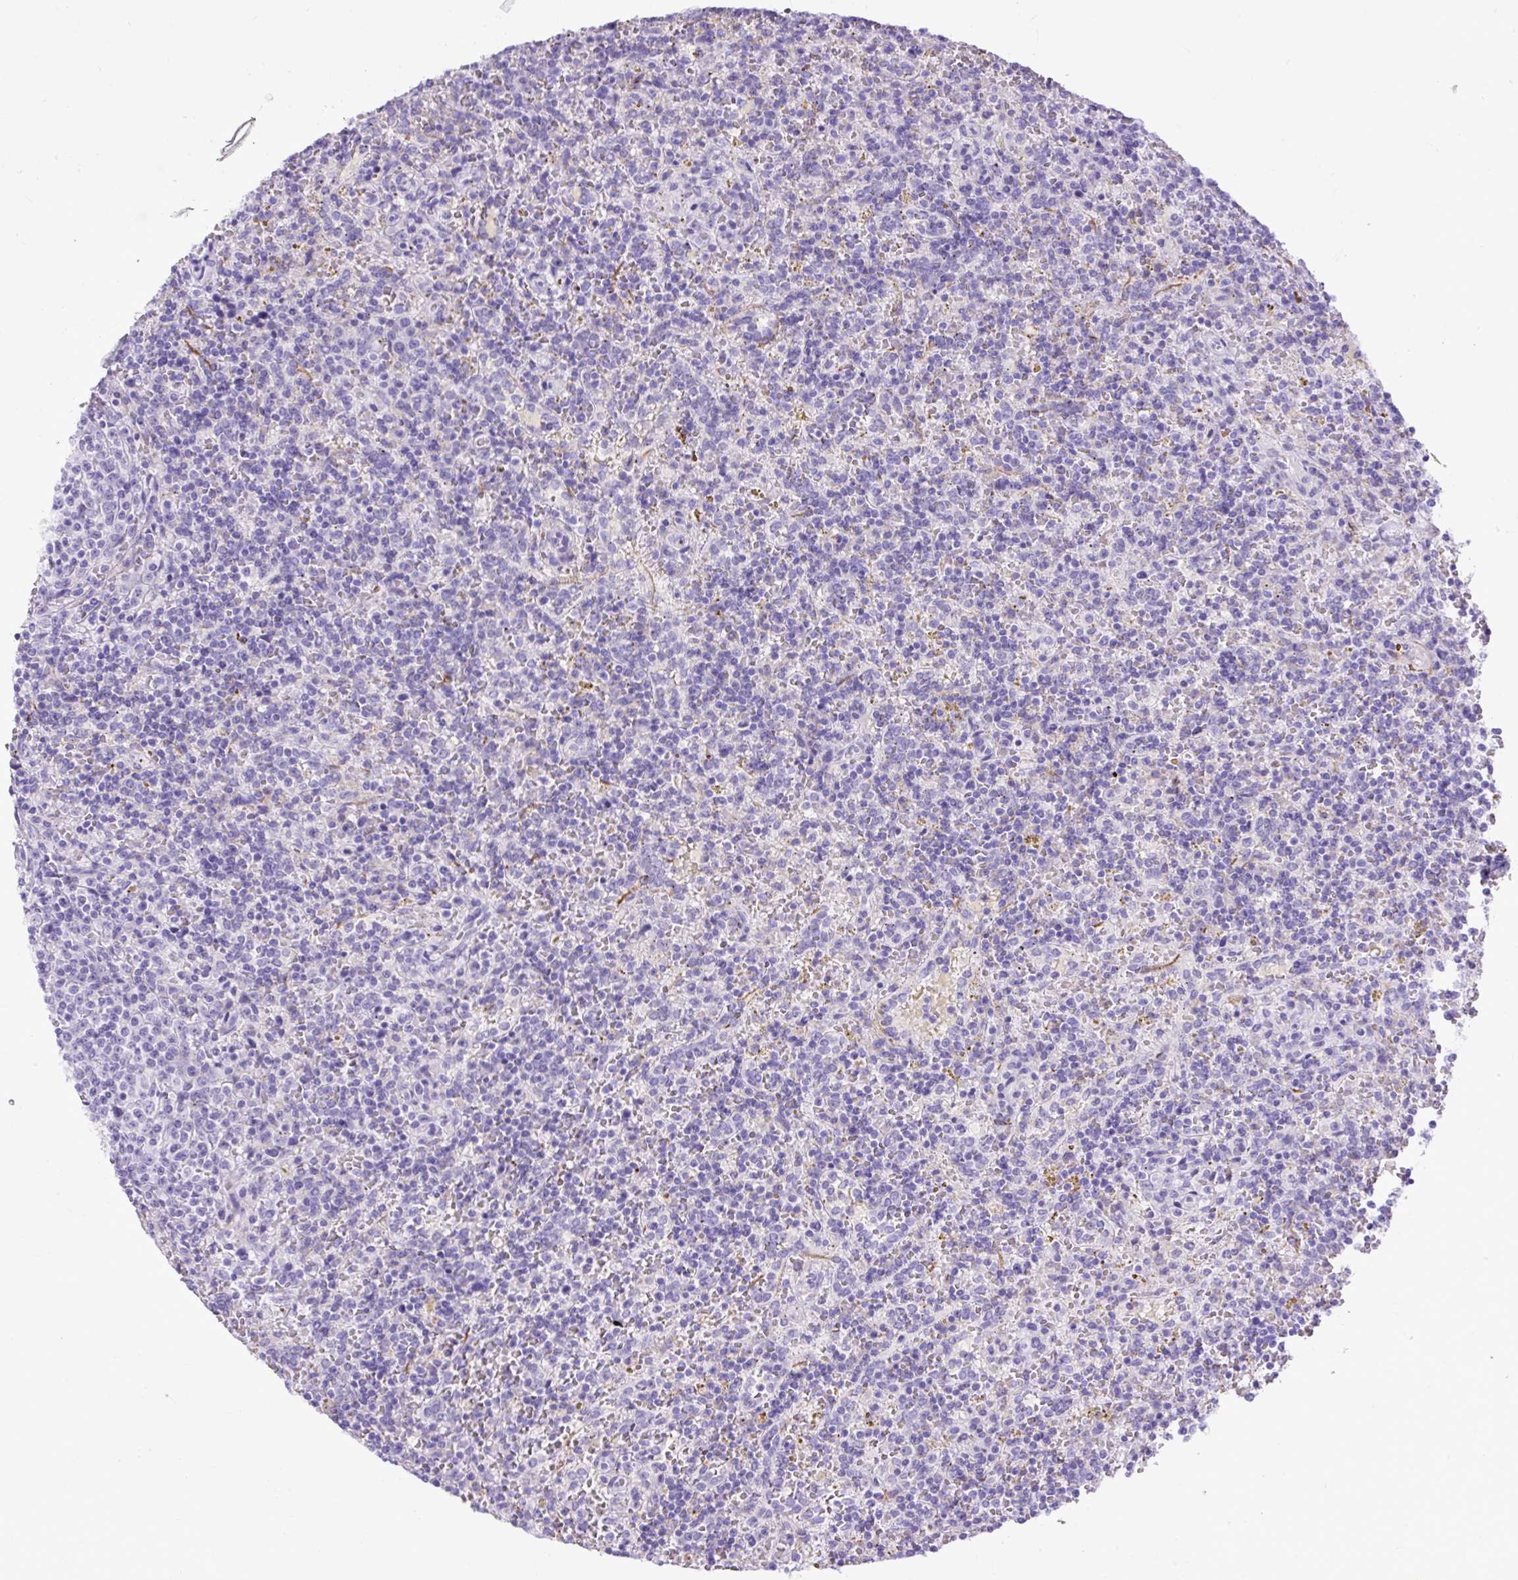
{"staining": {"intensity": "negative", "quantity": "none", "location": "none"}, "tissue": "lymphoma", "cell_type": "Tumor cells", "image_type": "cancer", "snomed": [{"axis": "morphology", "description": "Malignant lymphoma, non-Hodgkin's type, Low grade"}, {"axis": "topography", "description": "Spleen"}], "caption": "Immunohistochemistry photomicrograph of lymphoma stained for a protein (brown), which exhibits no positivity in tumor cells.", "gene": "SPTBN5", "patient": {"sex": "male", "age": 67}}